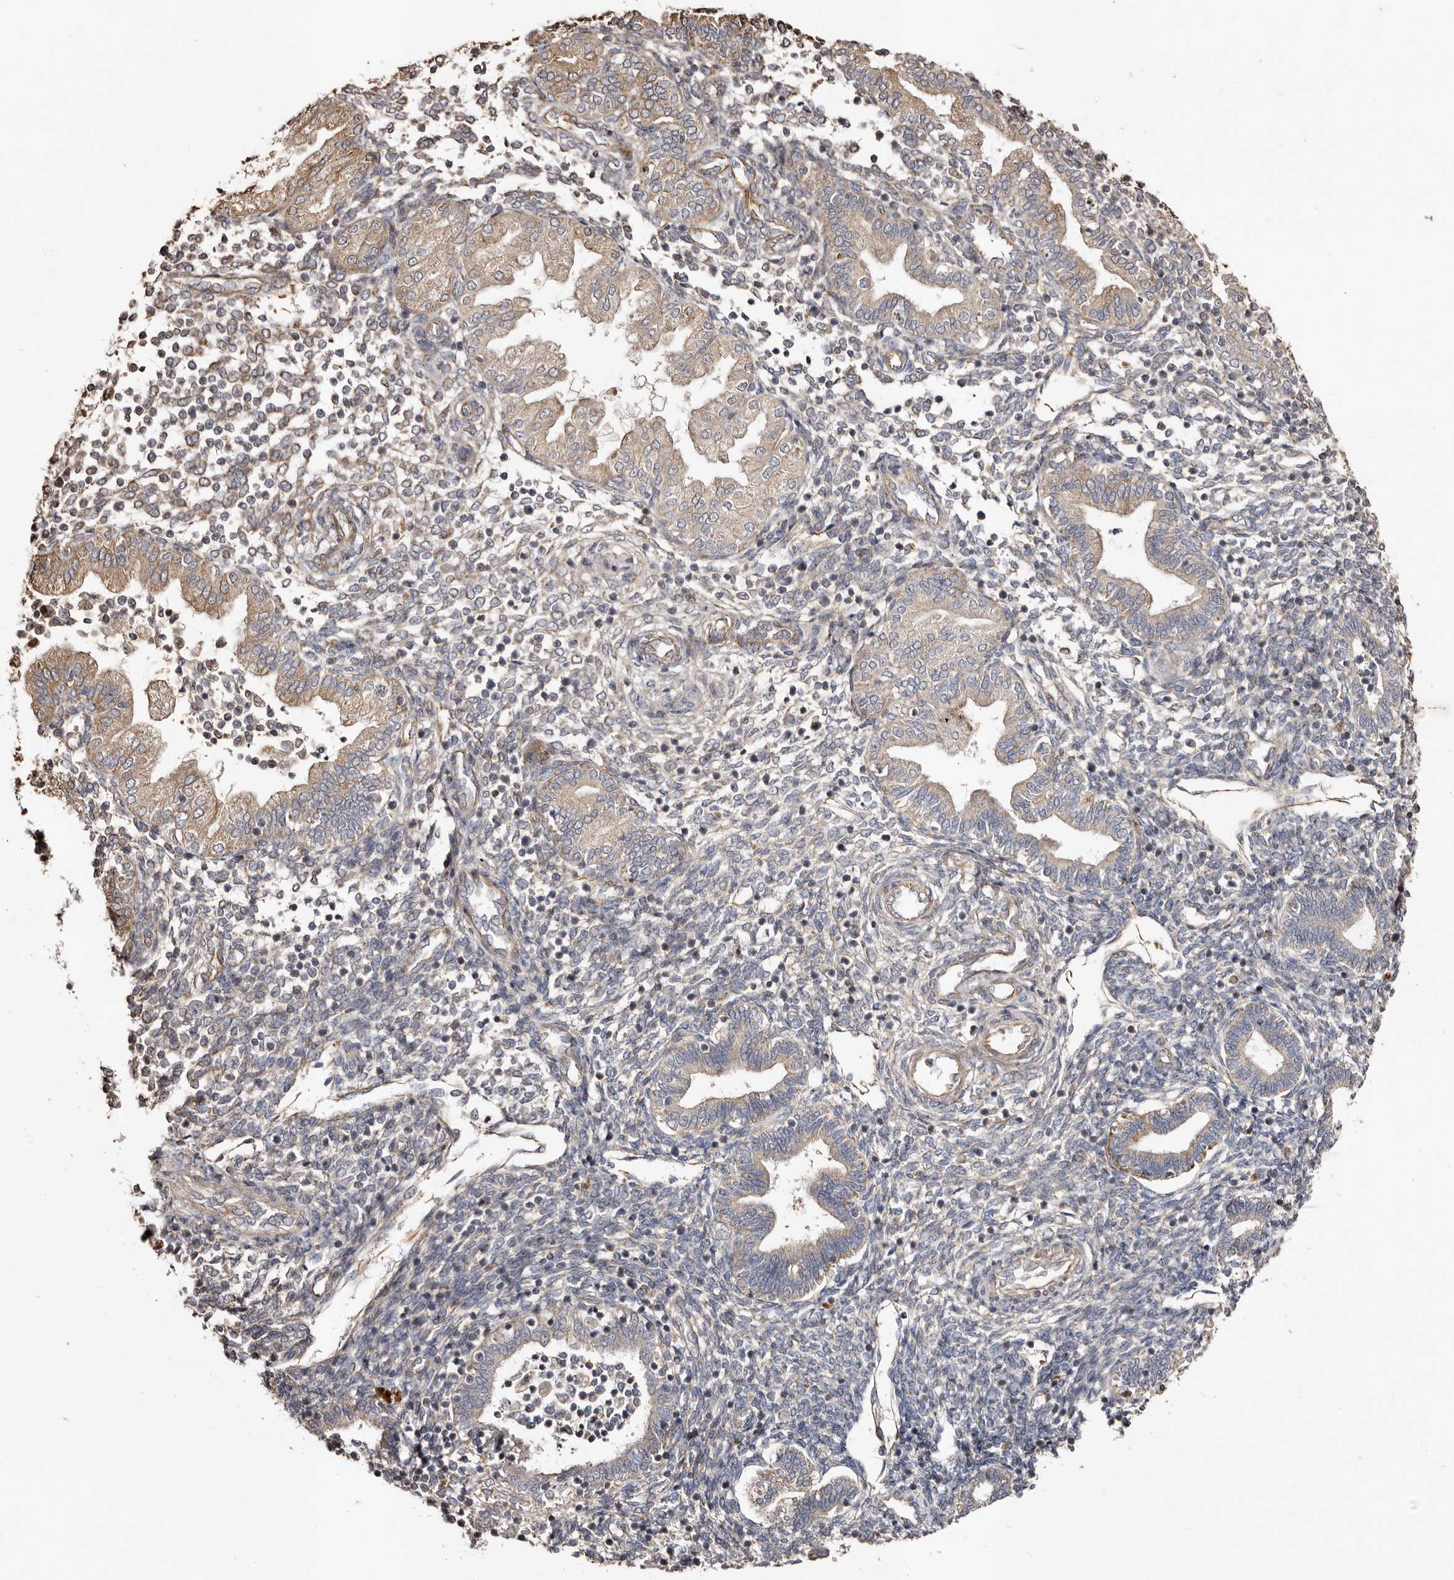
{"staining": {"intensity": "moderate", "quantity": "<25%", "location": "cytoplasmic/membranous"}, "tissue": "endometrium", "cell_type": "Cells in endometrial stroma", "image_type": "normal", "snomed": [{"axis": "morphology", "description": "Normal tissue, NOS"}, {"axis": "topography", "description": "Endometrium"}], "caption": "Protein staining by immunohistochemistry exhibits moderate cytoplasmic/membranous staining in about <25% of cells in endometrial stroma in benign endometrium.", "gene": "MACC1", "patient": {"sex": "female", "age": 53}}